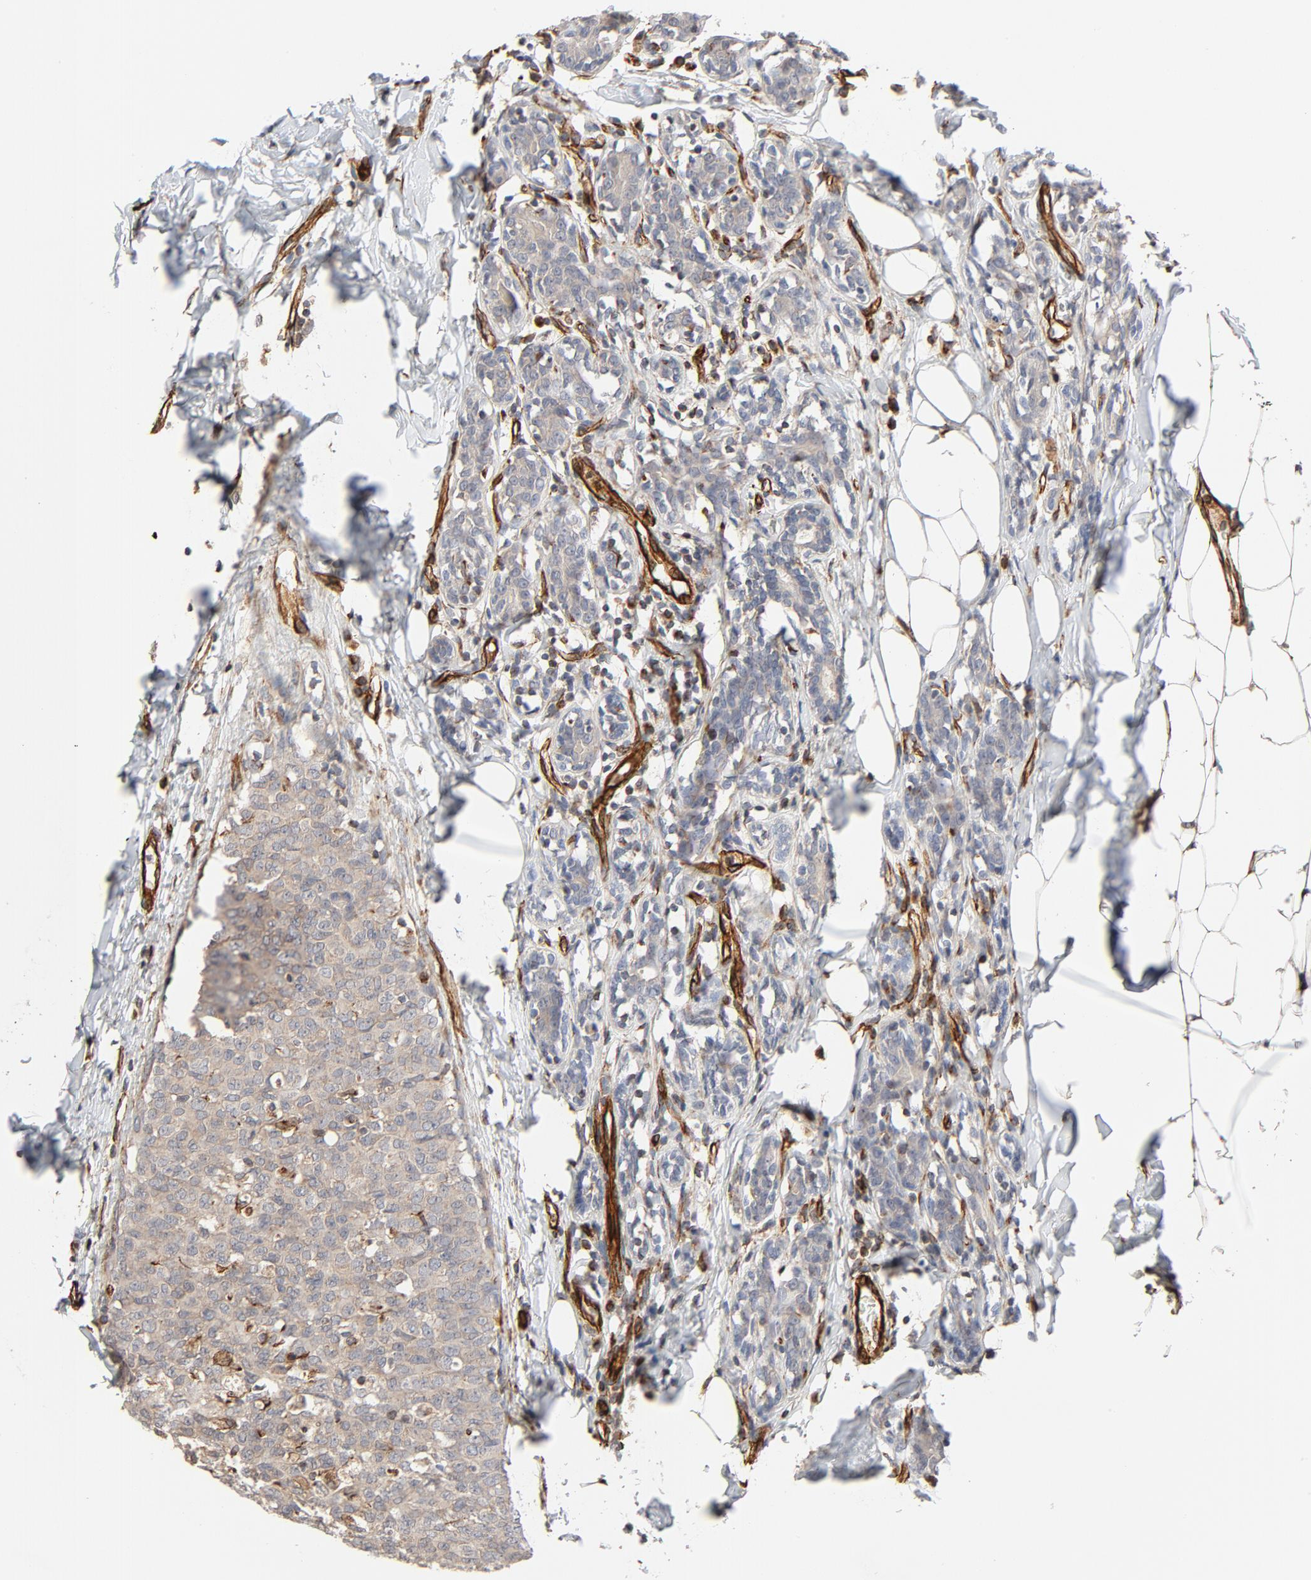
{"staining": {"intensity": "moderate", "quantity": ">75%", "location": "cytoplasmic/membranous"}, "tissue": "breast cancer", "cell_type": "Tumor cells", "image_type": "cancer", "snomed": [{"axis": "morphology", "description": "Duct carcinoma"}, {"axis": "topography", "description": "Breast"}], "caption": "IHC histopathology image of human breast cancer stained for a protein (brown), which displays medium levels of moderate cytoplasmic/membranous positivity in about >75% of tumor cells.", "gene": "FAM118A", "patient": {"sex": "female", "age": 40}}